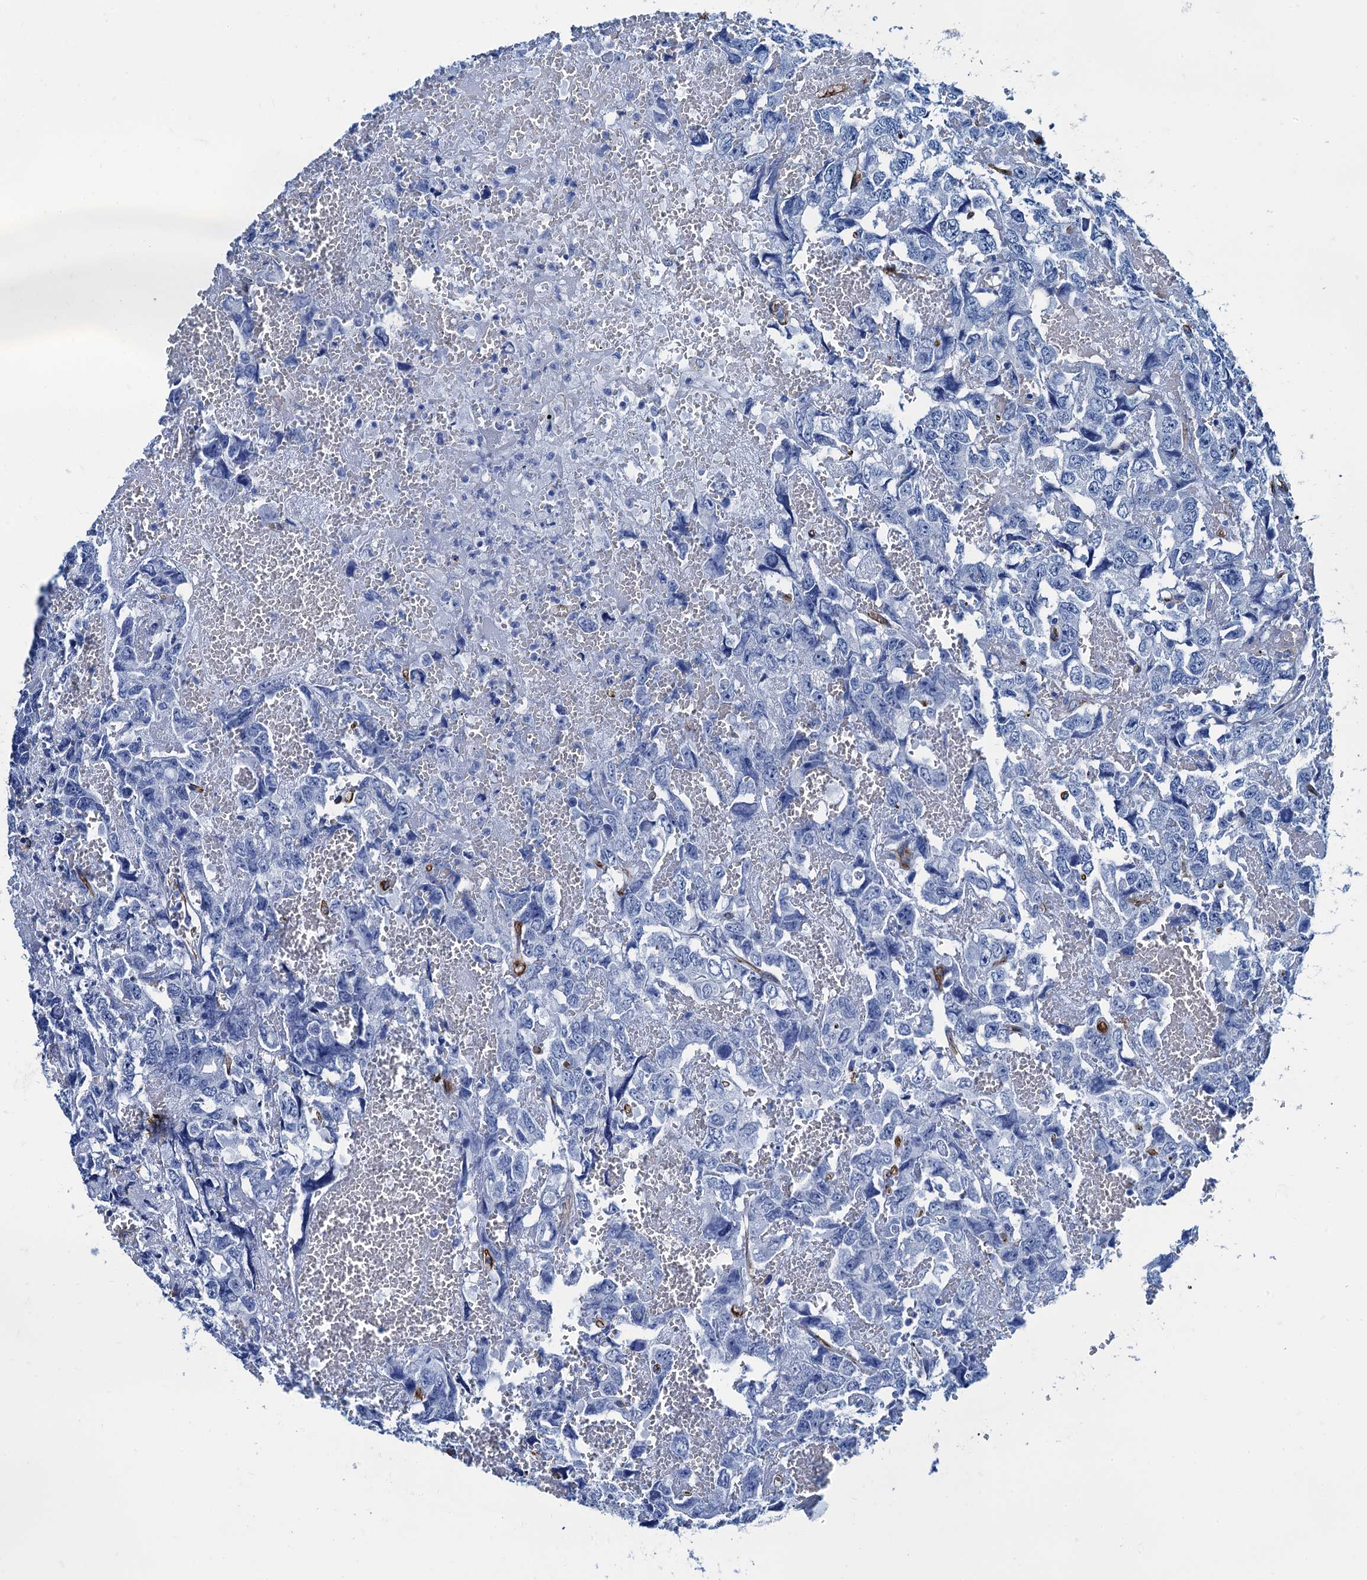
{"staining": {"intensity": "negative", "quantity": "none", "location": "none"}, "tissue": "testis cancer", "cell_type": "Tumor cells", "image_type": "cancer", "snomed": [{"axis": "morphology", "description": "Carcinoma, Embryonal, NOS"}, {"axis": "topography", "description": "Testis"}], "caption": "Embryonal carcinoma (testis) stained for a protein using IHC reveals no positivity tumor cells.", "gene": "CAVIN2", "patient": {"sex": "male", "age": 45}}